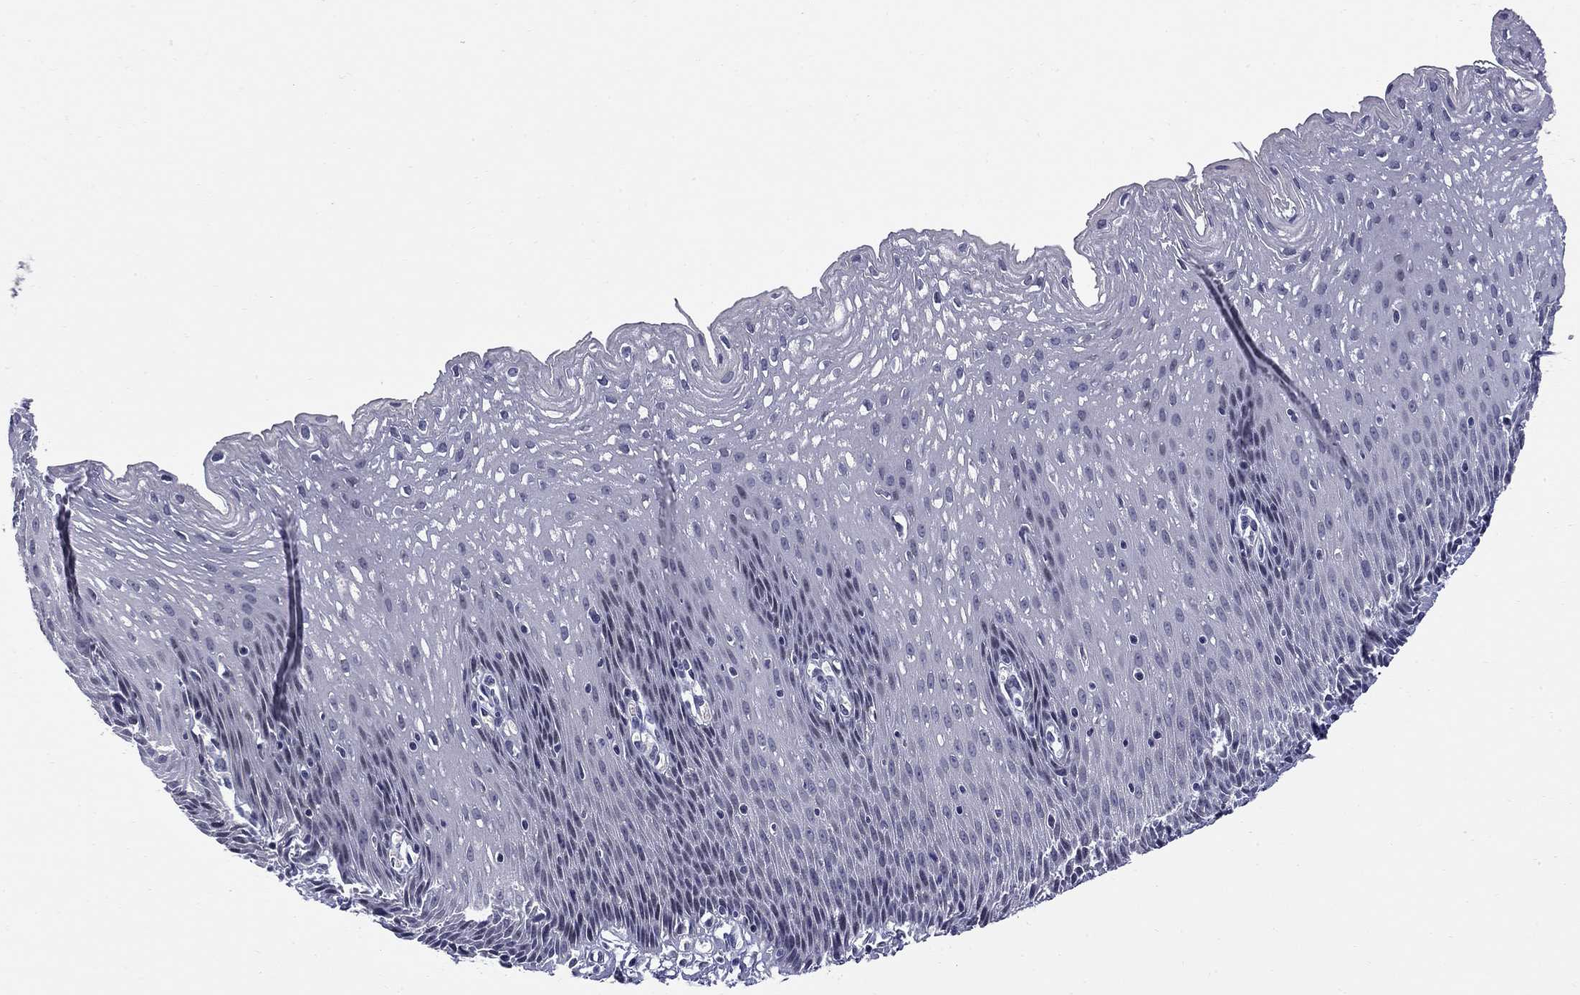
{"staining": {"intensity": "negative", "quantity": "none", "location": "none"}, "tissue": "esophagus", "cell_type": "Squamous epithelial cells", "image_type": "normal", "snomed": [{"axis": "morphology", "description": "Normal tissue, NOS"}, {"axis": "topography", "description": "Esophagus"}], "caption": "The photomicrograph exhibits no significant staining in squamous epithelial cells of esophagus.", "gene": "HTR4", "patient": {"sex": "female", "age": 64}}